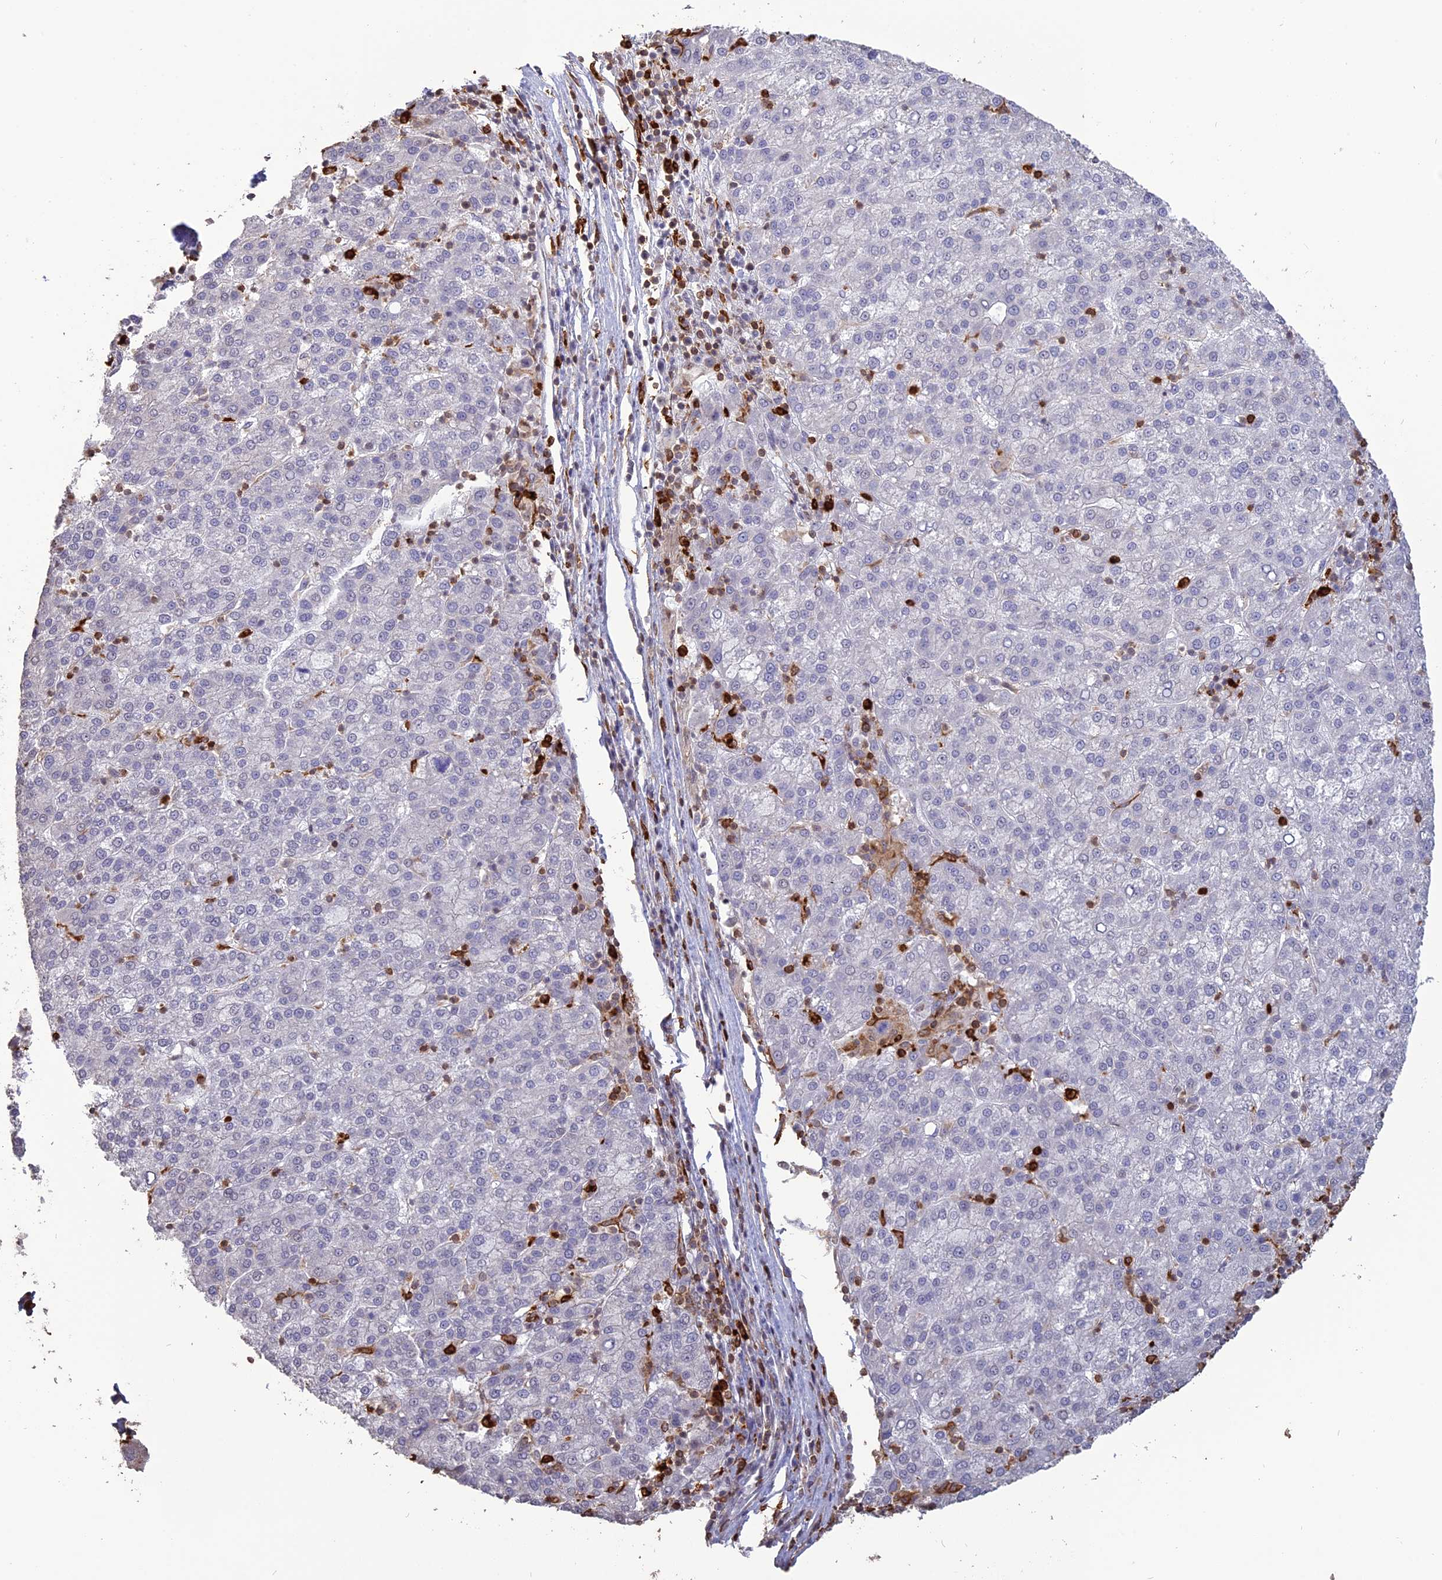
{"staining": {"intensity": "negative", "quantity": "none", "location": "none"}, "tissue": "liver cancer", "cell_type": "Tumor cells", "image_type": "cancer", "snomed": [{"axis": "morphology", "description": "Carcinoma, Hepatocellular, NOS"}, {"axis": "topography", "description": "Liver"}], "caption": "IHC histopathology image of neoplastic tissue: human liver cancer (hepatocellular carcinoma) stained with DAB exhibits no significant protein positivity in tumor cells.", "gene": "APOBR", "patient": {"sex": "female", "age": 58}}